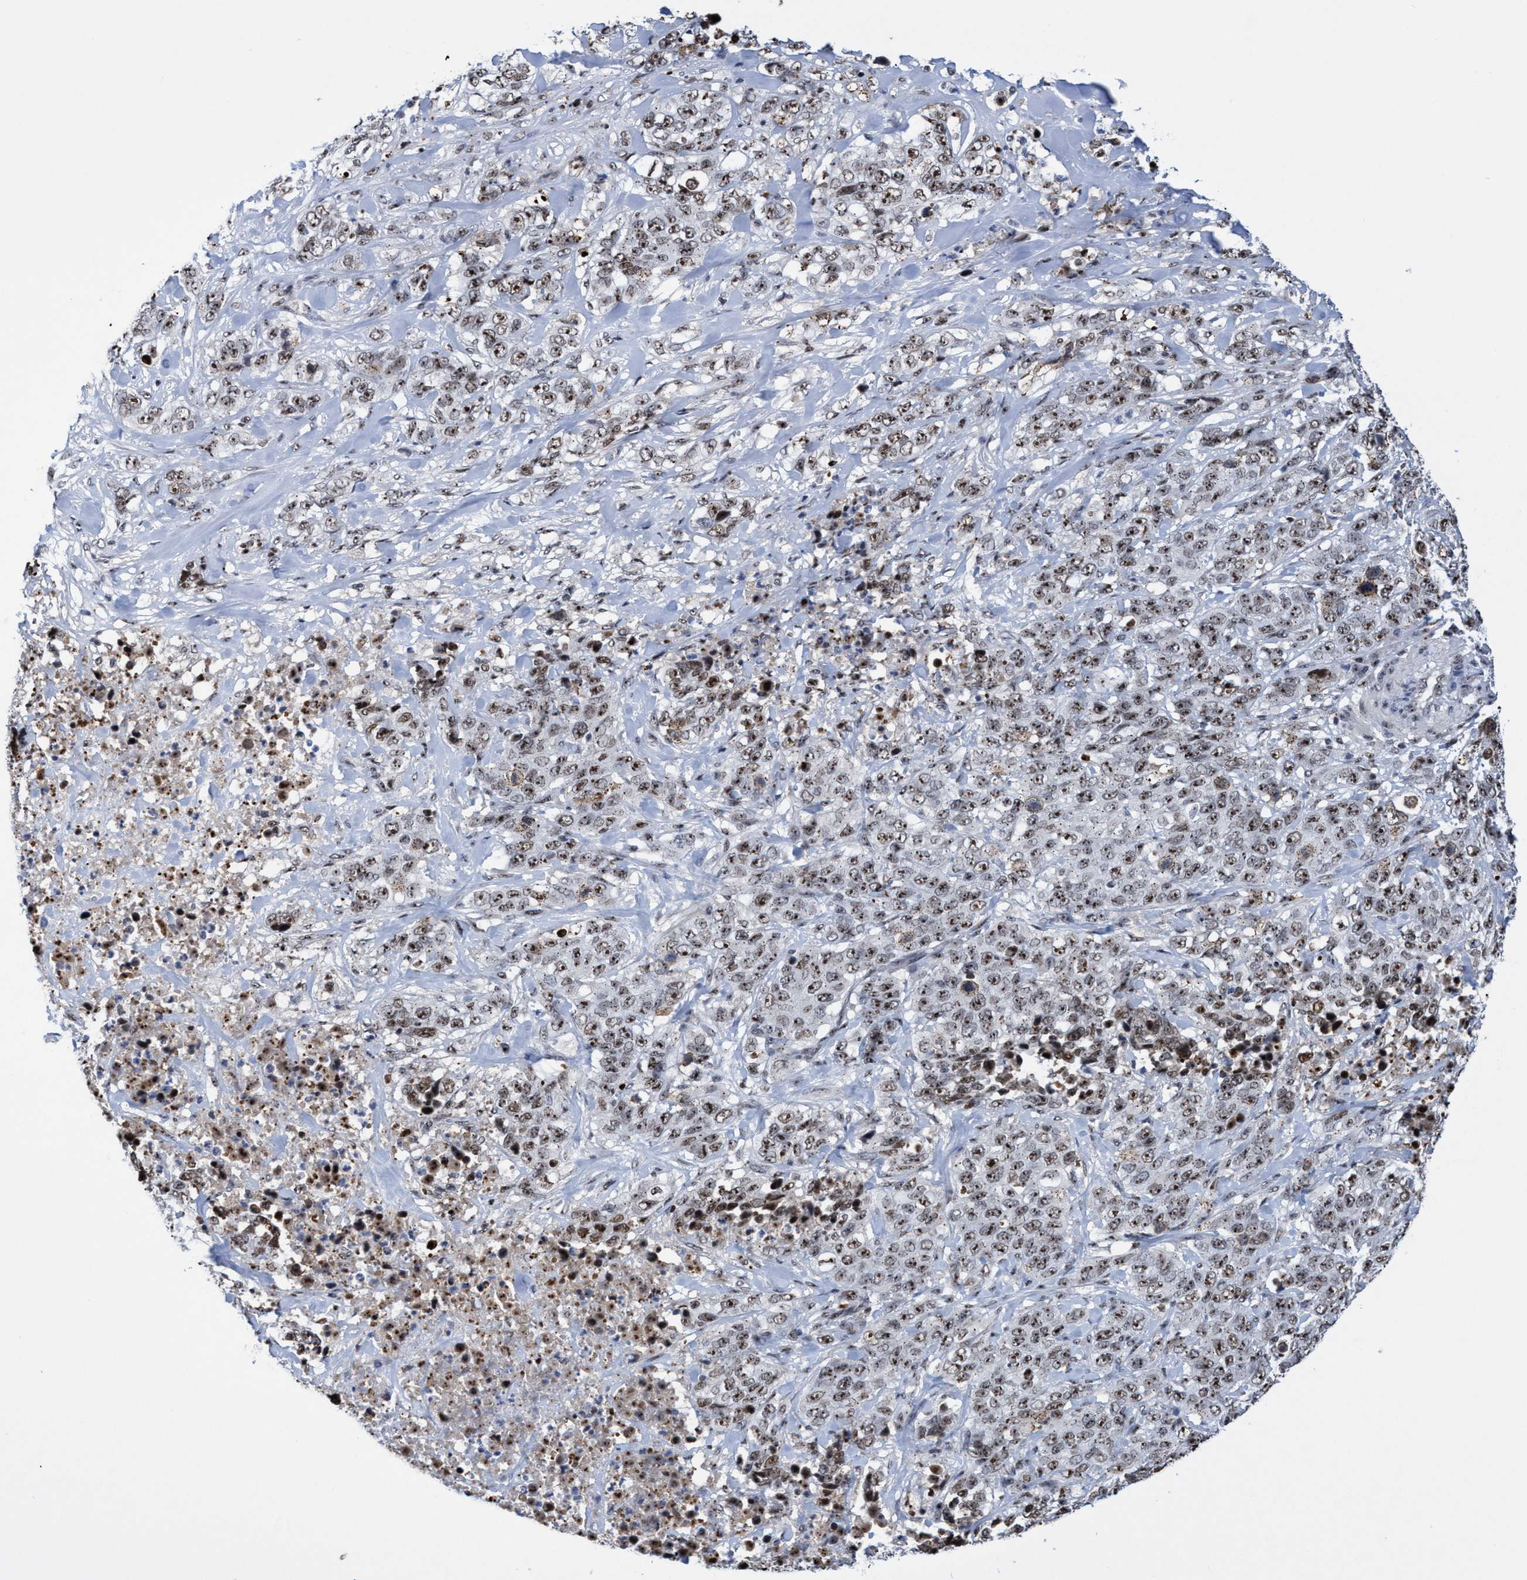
{"staining": {"intensity": "moderate", "quantity": ">75%", "location": "nuclear"}, "tissue": "stomach cancer", "cell_type": "Tumor cells", "image_type": "cancer", "snomed": [{"axis": "morphology", "description": "Adenocarcinoma, NOS"}, {"axis": "topography", "description": "Stomach"}], "caption": "Human adenocarcinoma (stomach) stained with a protein marker shows moderate staining in tumor cells.", "gene": "EFCAB10", "patient": {"sex": "male", "age": 48}}